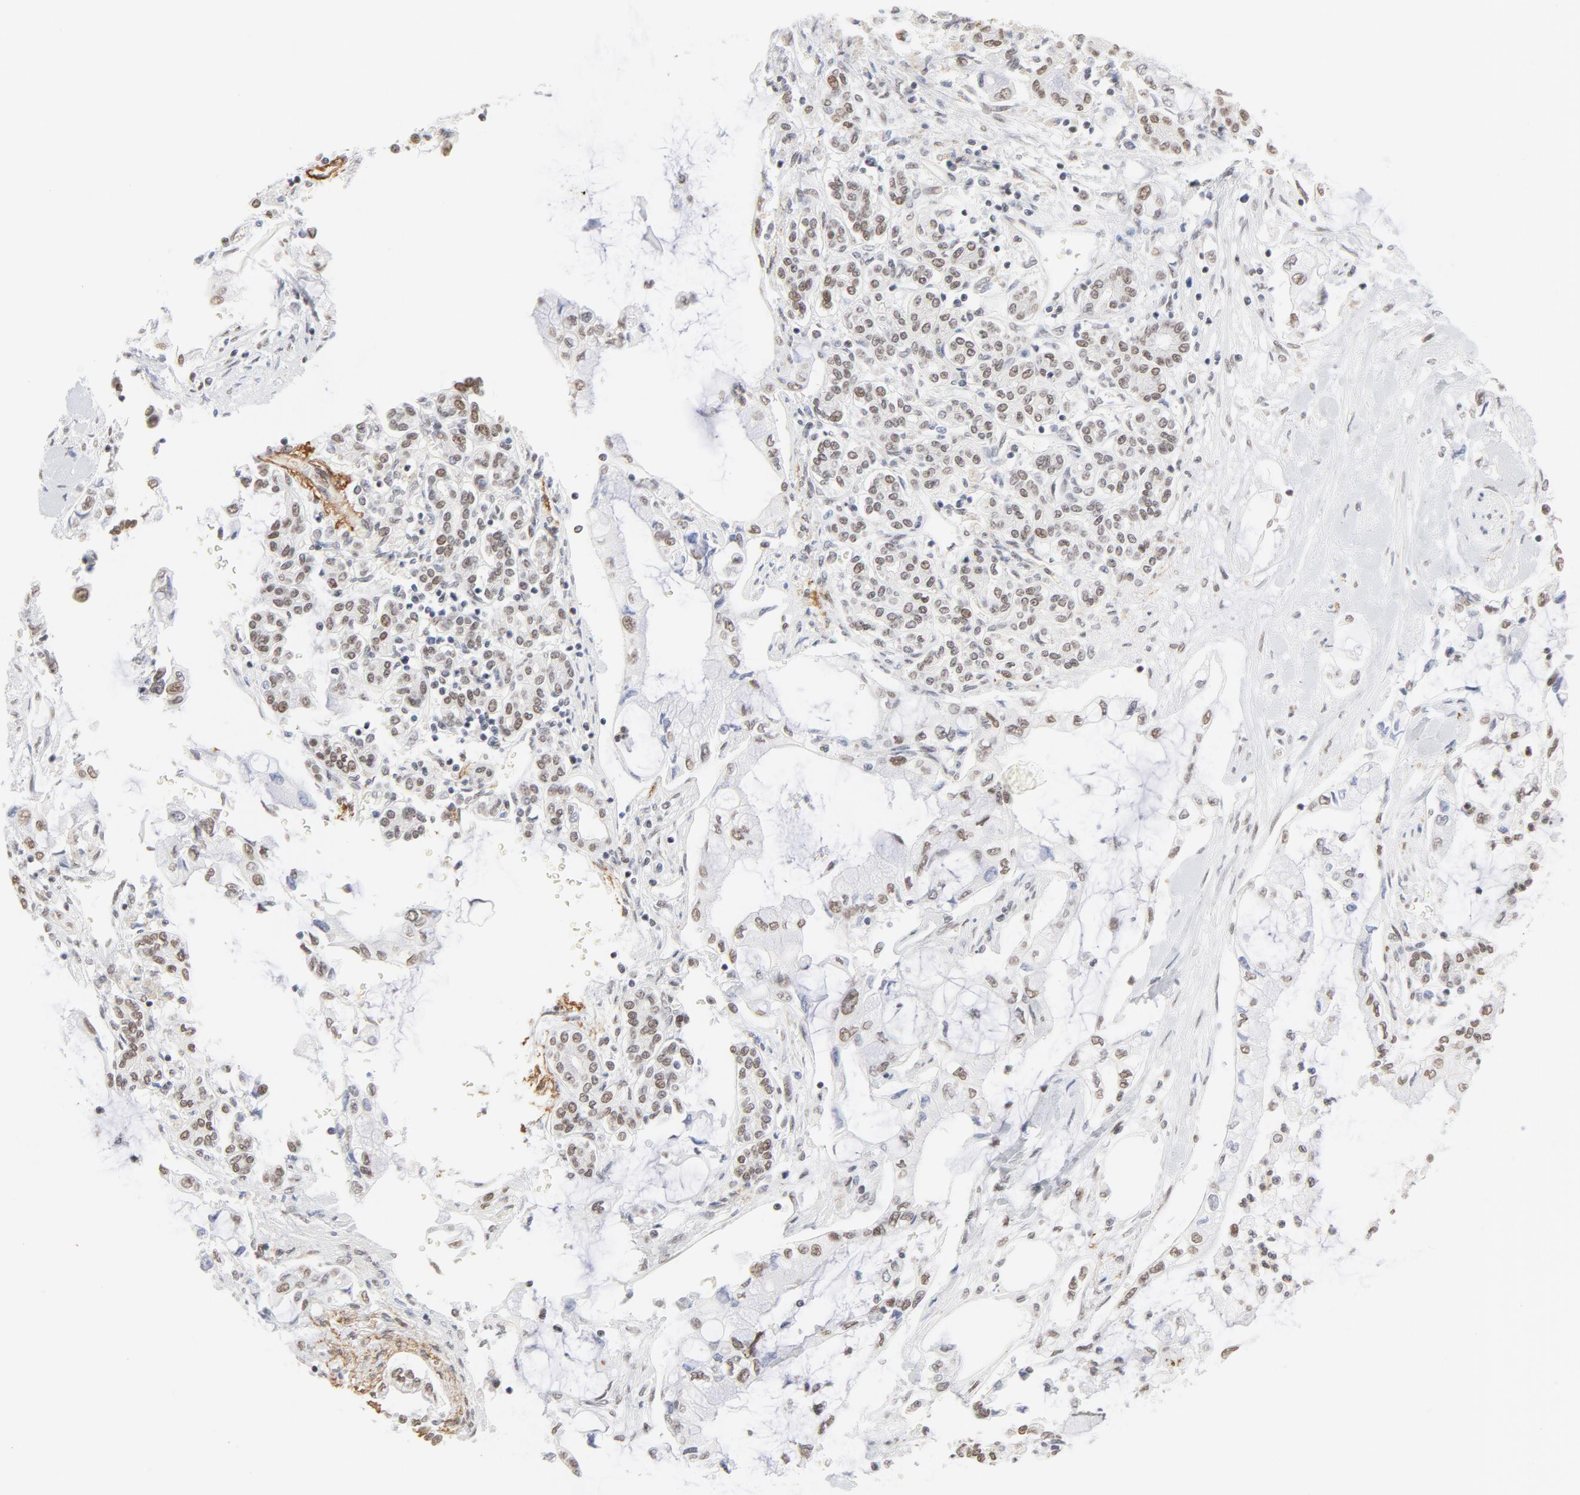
{"staining": {"intensity": "weak", "quantity": "<25%", "location": "nuclear"}, "tissue": "pancreatic cancer", "cell_type": "Tumor cells", "image_type": "cancer", "snomed": [{"axis": "morphology", "description": "Adenocarcinoma, NOS"}, {"axis": "topography", "description": "Pancreas"}], "caption": "Image shows no significant protein expression in tumor cells of pancreatic cancer (adenocarcinoma).", "gene": "PBX1", "patient": {"sex": "female", "age": 70}}